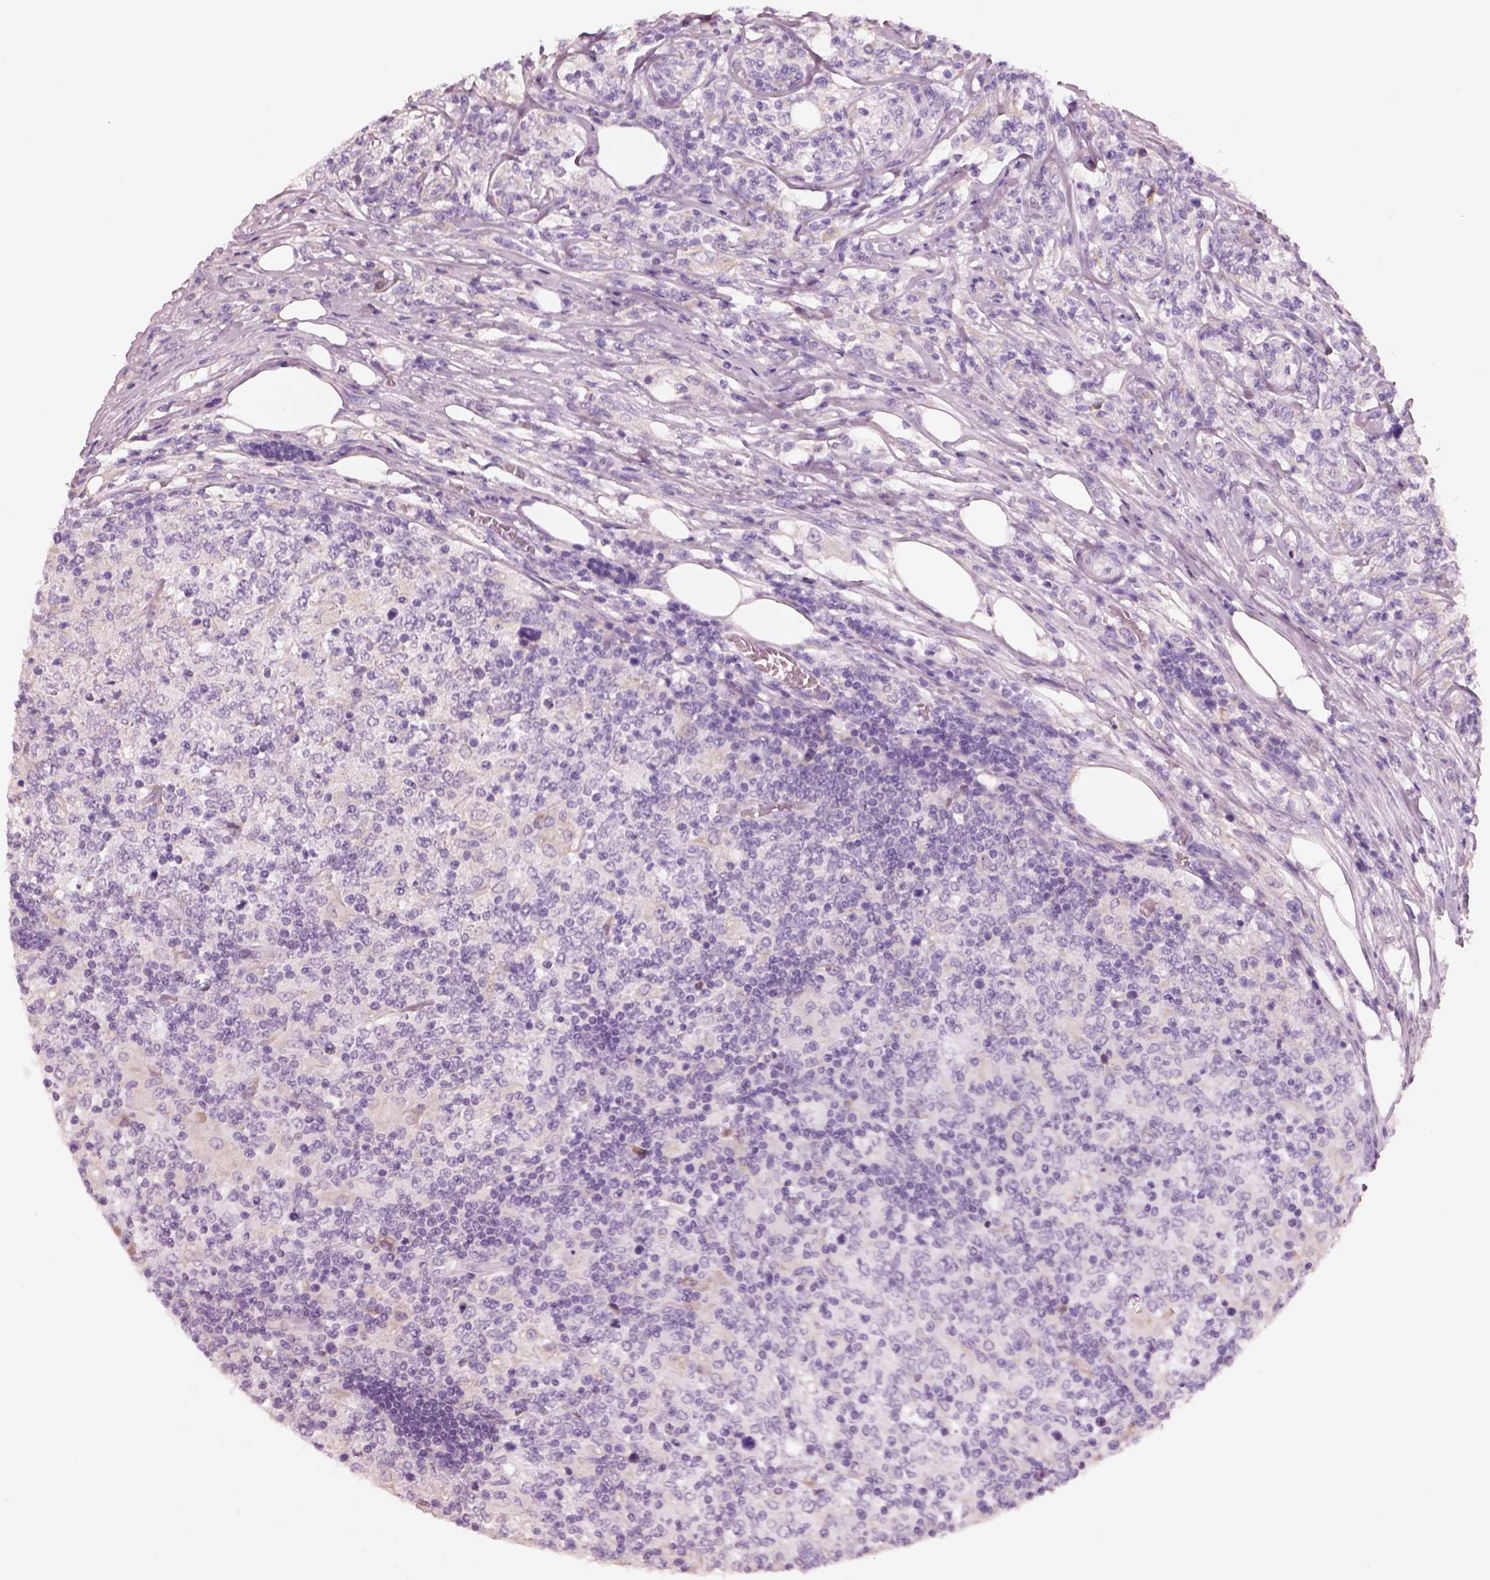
{"staining": {"intensity": "negative", "quantity": "none", "location": "none"}, "tissue": "lymphoma", "cell_type": "Tumor cells", "image_type": "cancer", "snomed": [{"axis": "morphology", "description": "Malignant lymphoma, non-Hodgkin's type, High grade"}, {"axis": "topography", "description": "Lymph node"}], "caption": "IHC of high-grade malignant lymphoma, non-Hodgkin's type demonstrates no positivity in tumor cells. The staining was performed using DAB to visualize the protein expression in brown, while the nuclei were stained in blue with hematoxylin (Magnification: 20x).", "gene": "PNOC", "patient": {"sex": "female", "age": 84}}